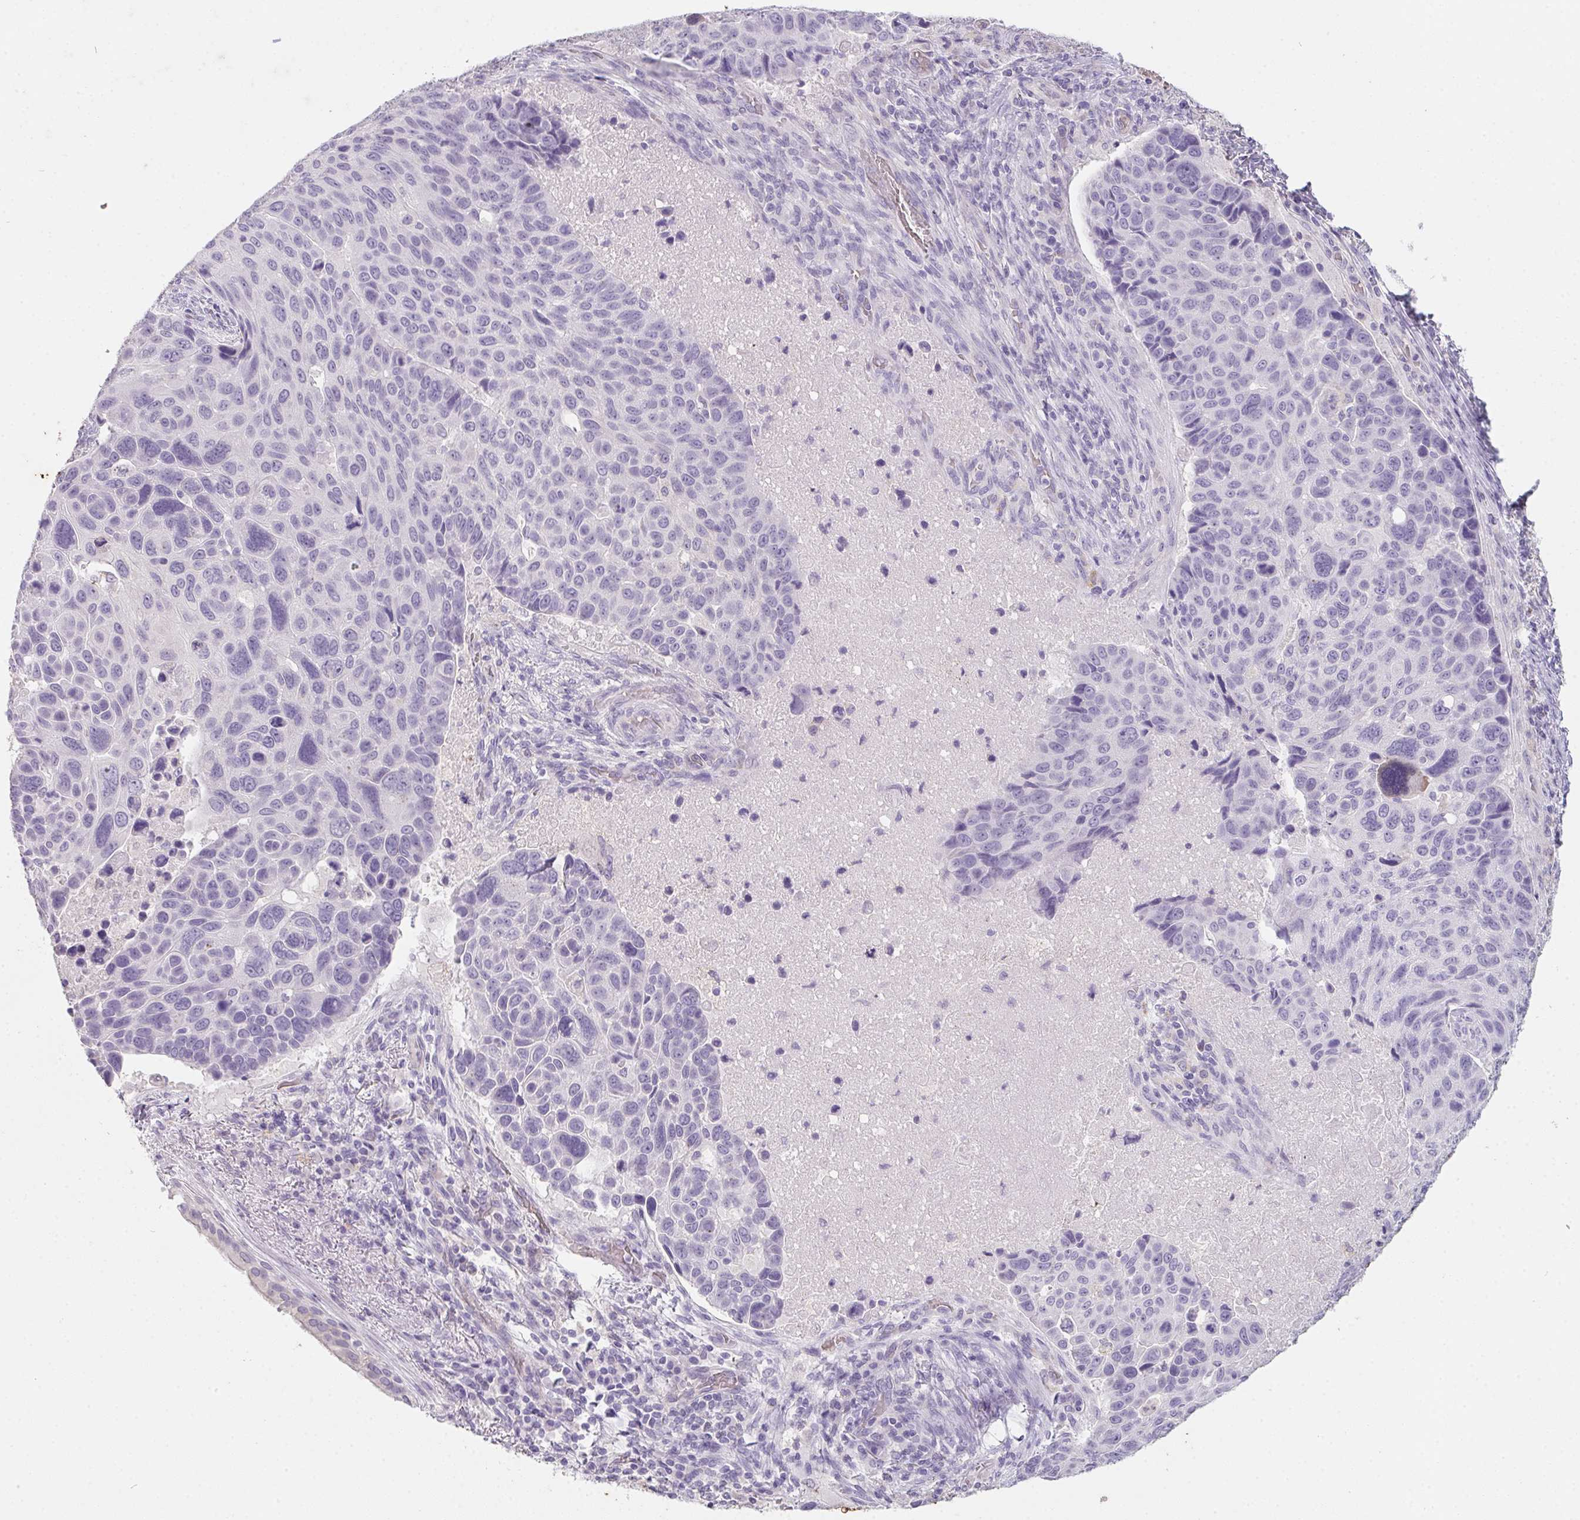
{"staining": {"intensity": "negative", "quantity": "none", "location": "none"}, "tissue": "lung cancer", "cell_type": "Tumor cells", "image_type": "cancer", "snomed": [{"axis": "morphology", "description": "Squamous cell carcinoma, NOS"}, {"axis": "topography", "description": "Lung"}], "caption": "A photomicrograph of lung cancer (squamous cell carcinoma) stained for a protein reveals no brown staining in tumor cells.", "gene": "DCD", "patient": {"sex": "male", "age": 68}}